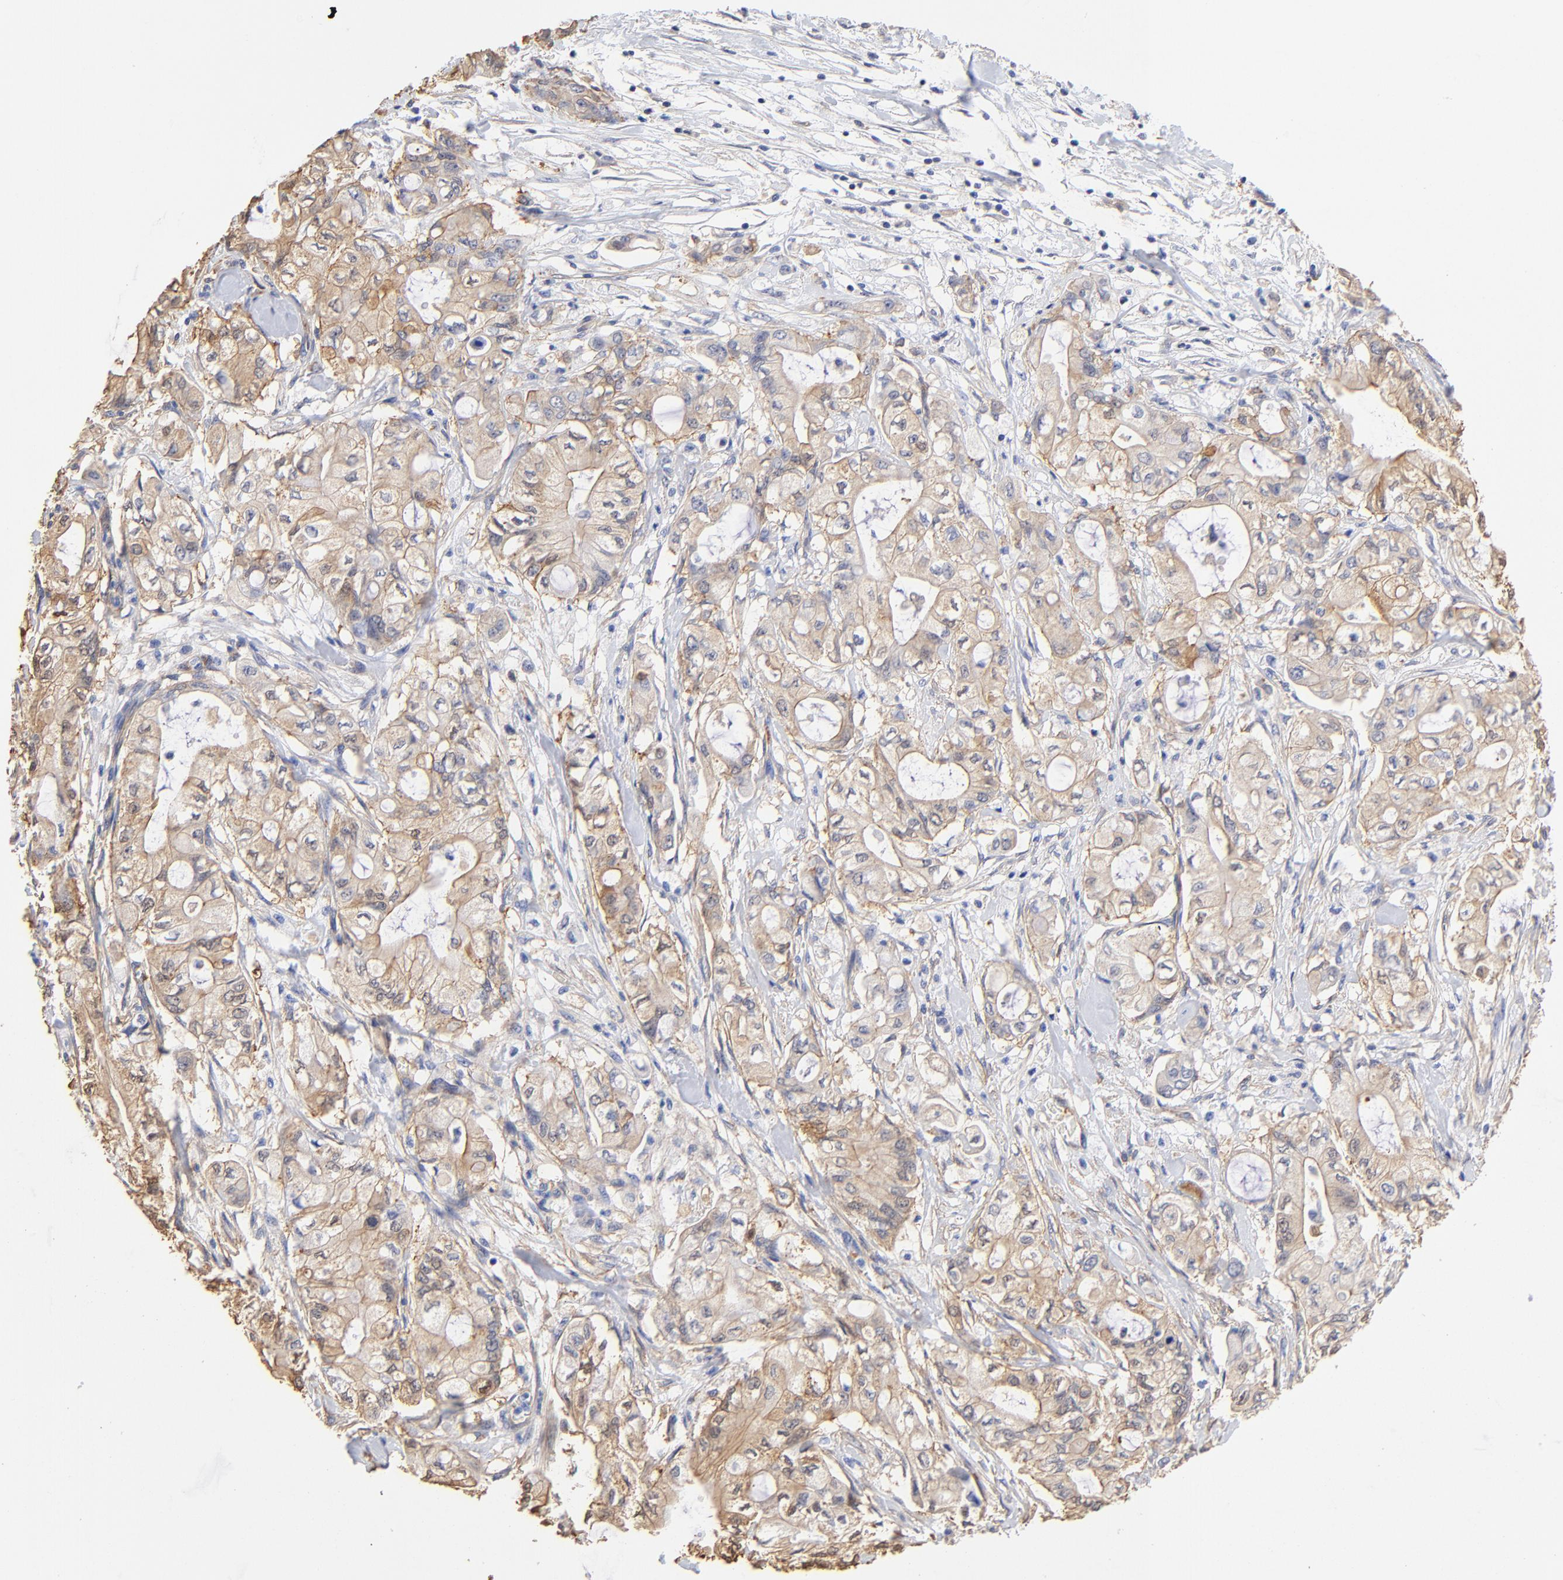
{"staining": {"intensity": "weak", "quantity": ">75%", "location": "cytoplasmic/membranous"}, "tissue": "pancreatic cancer", "cell_type": "Tumor cells", "image_type": "cancer", "snomed": [{"axis": "morphology", "description": "Adenocarcinoma, NOS"}, {"axis": "topography", "description": "Pancreas"}], "caption": "Pancreatic cancer (adenocarcinoma) stained for a protein (brown) displays weak cytoplasmic/membranous positive expression in about >75% of tumor cells.", "gene": "TAGLN2", "patient": {"sex": "male", "age": 79}}